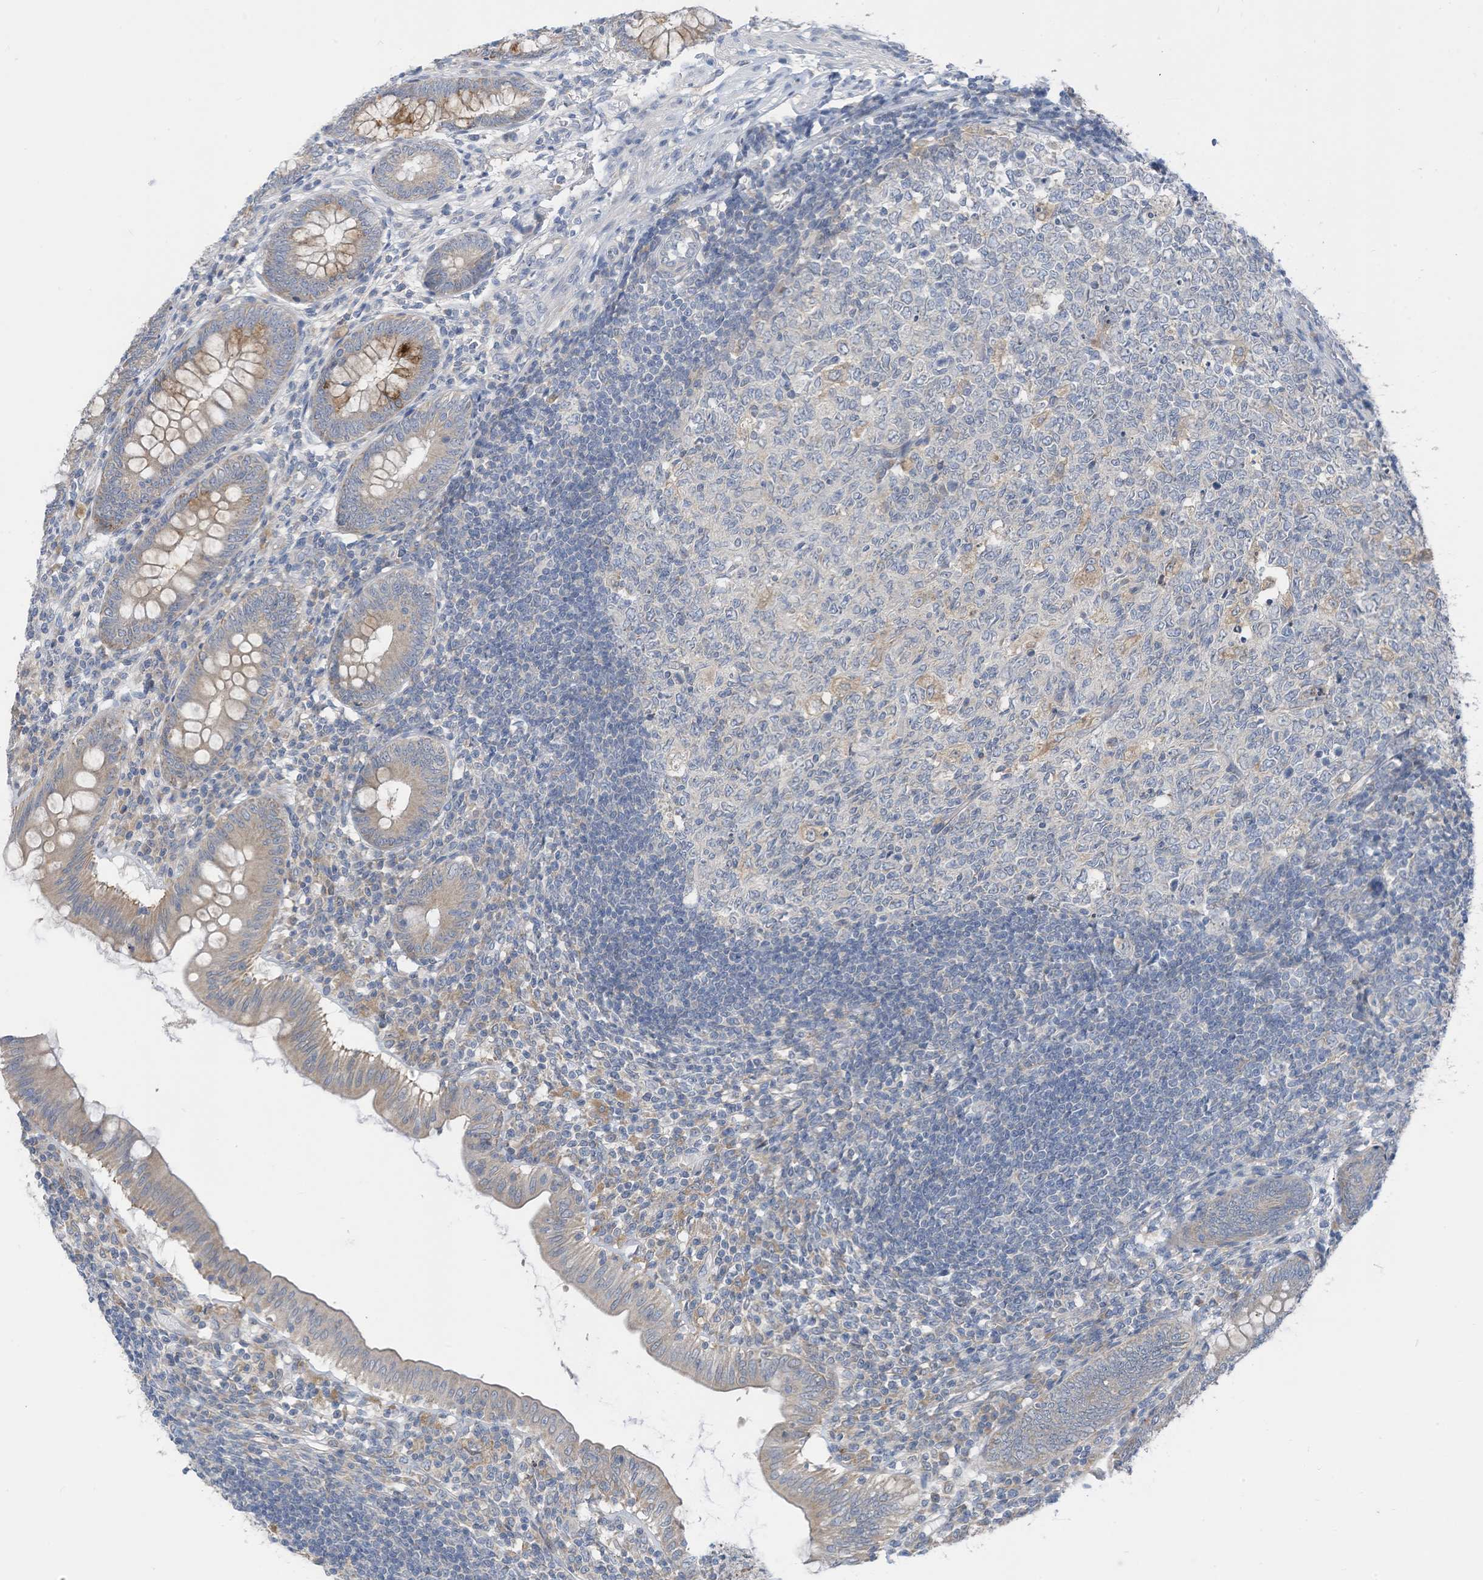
{"staining": {"intensity": "weak", "quantity": "25%-75%", "location": "cytoplasmic/membranous"}, "tissue": "appendix", "cell_type": "Glandular cells", "image_type": "normal", "snomed": [{"axis": "morphology", "description": "Normal tissue, NOS"}, {"axis": "topography", "description": "Appendix"}], "caption": "Protein staining of unremarkable appendix exhibits weak cytoplasmic/membranous staining in about 25%-75% of glandular cells. The protein of interest is stained brown, and the nuclei are stained in blue (DAB IHC with brightfield microscopy, high magnification).", "gene": "LDAH", "patient": {"sex": "male", "age": 14}}